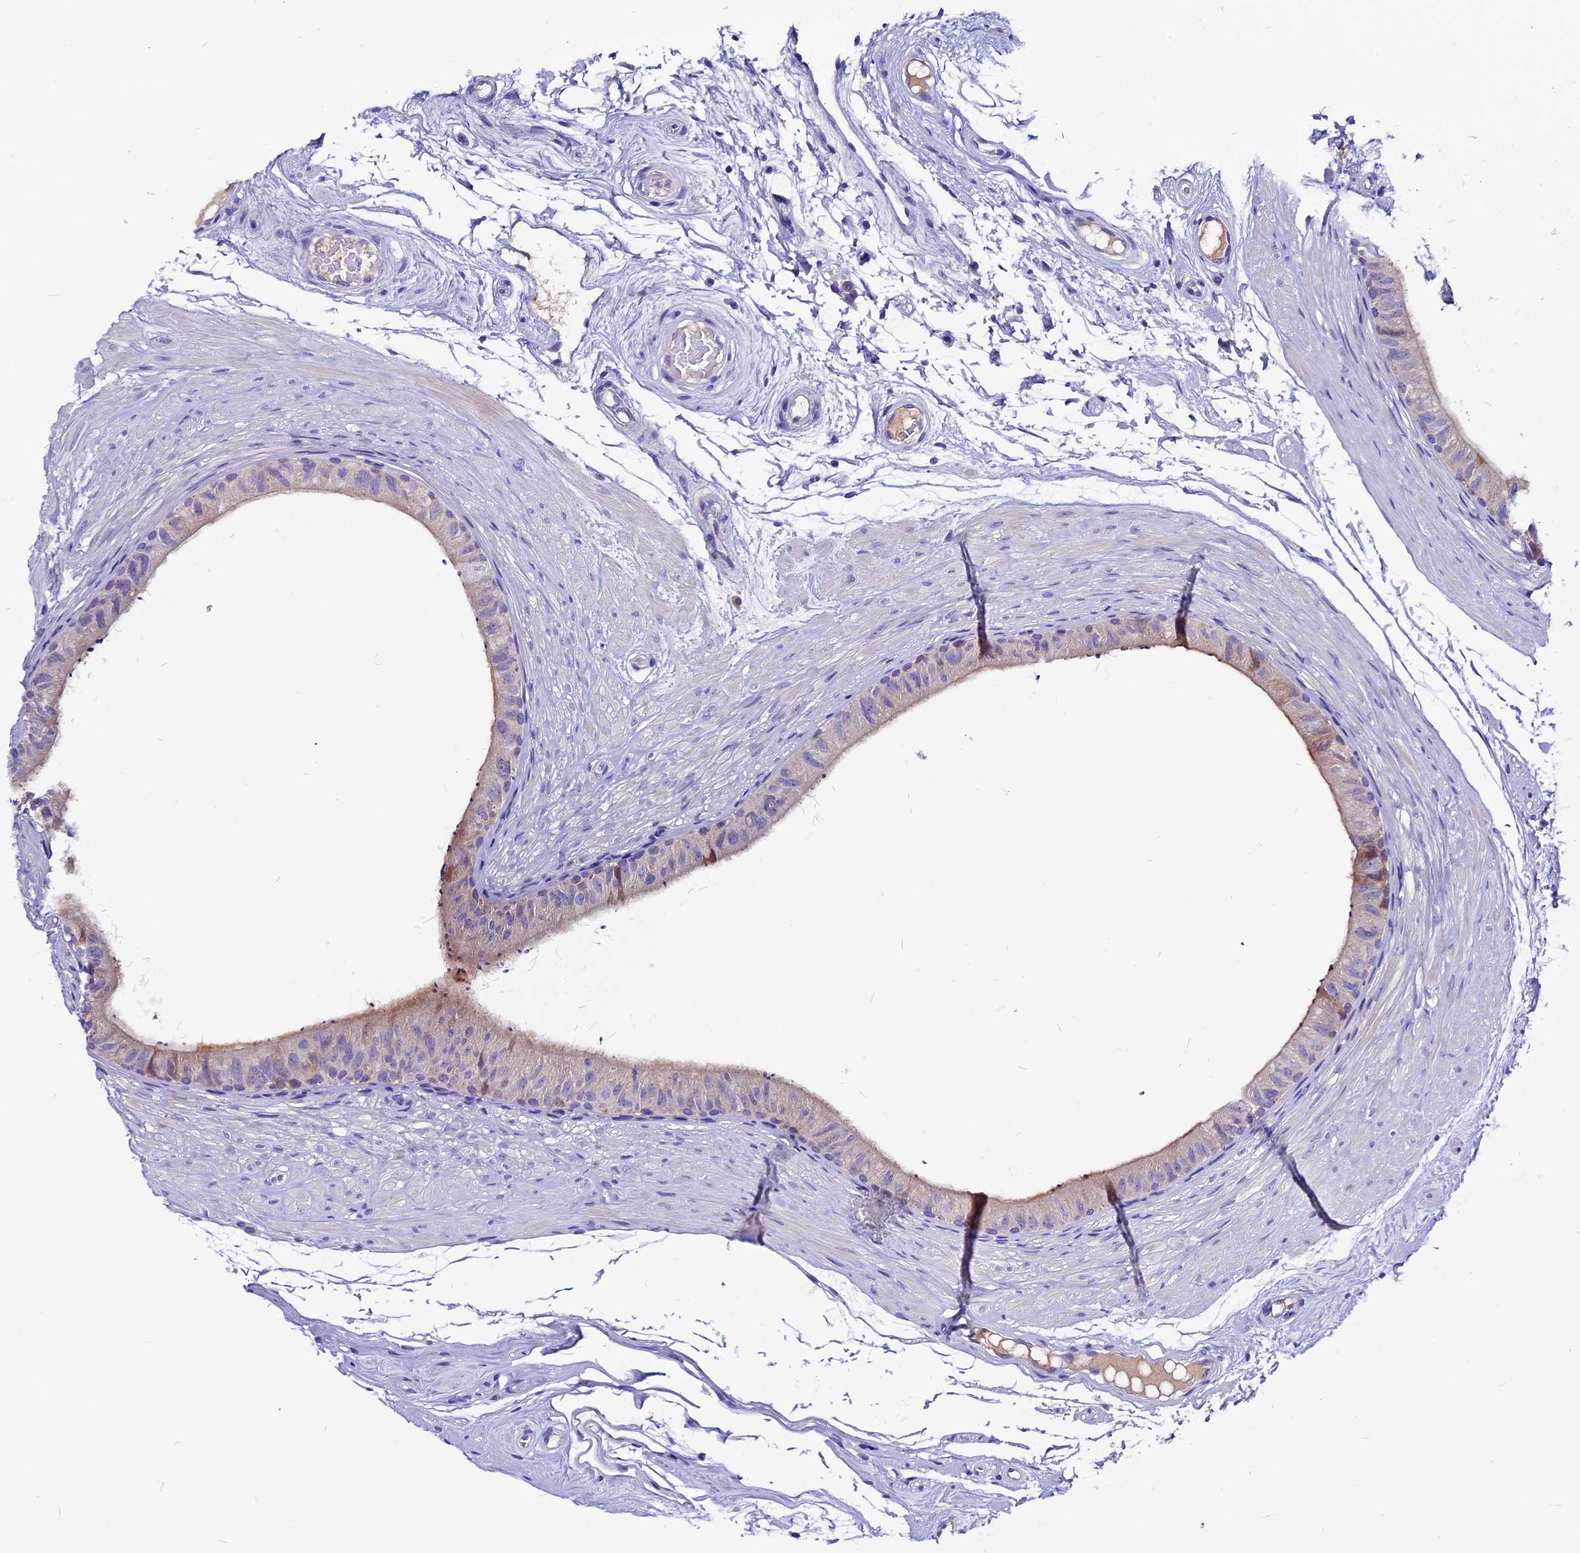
{"staining": {"intensity": "weak", "quantity": "<25%", "location": "cytoplasmic/membranous"}, "tissue": "epididymis", "cell_type": "Glandular cells", "image_type": "normal", "snomed": [{"axis": "morphology", "description": "Normal tissue, NOS"}, {"axis": "topography", "description": "Epididymis"}], "caption": "This is an IHC micrograph of unremarkable epididymis. There is no positivity in glandular cells.", "gene": "CCBE1", "patient": {"sex": "male", "age": 45}}